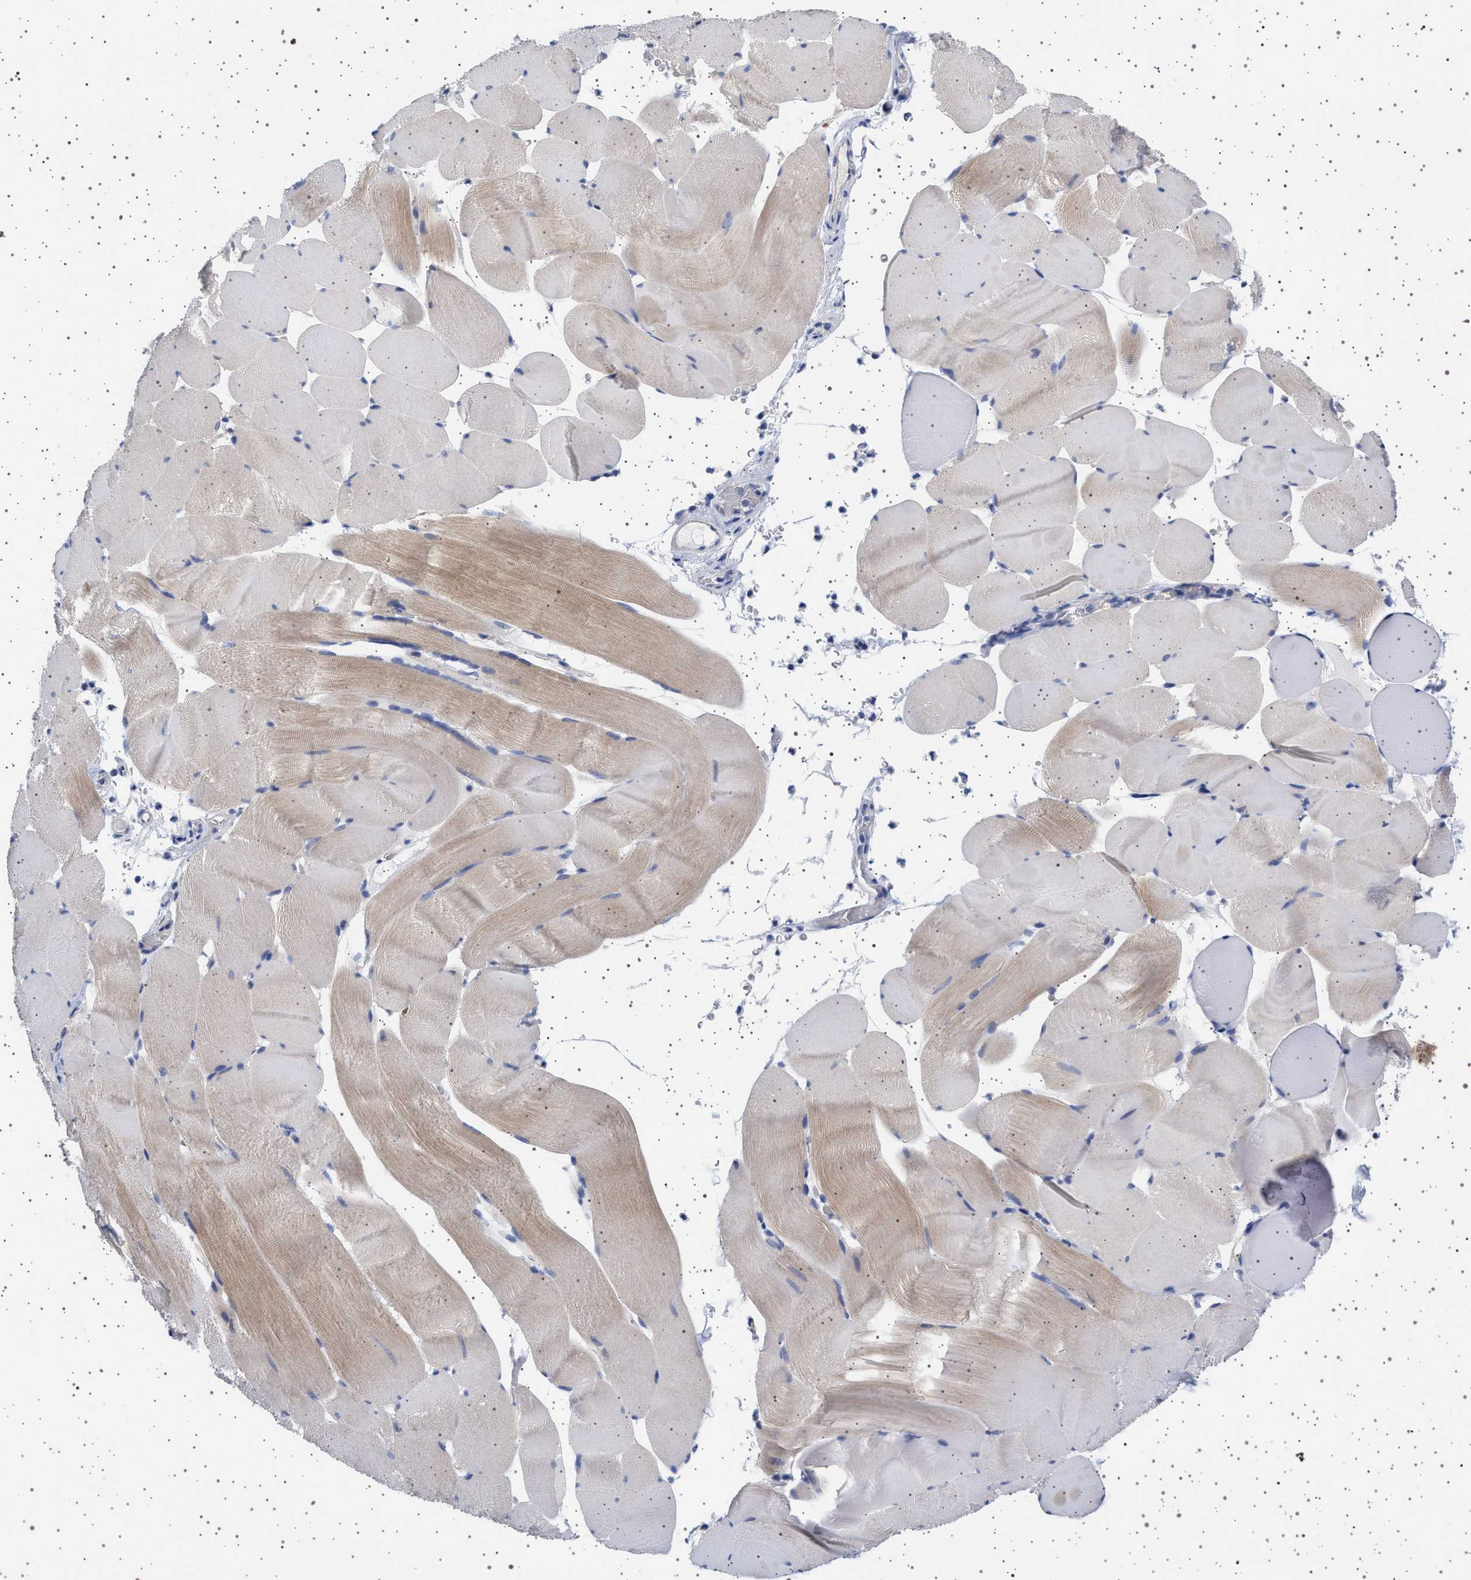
{"staining": {"intensity": "weak", "quantity": "25%-75%", "location": "cytoplasmic/membranous"}, "tissue": "skeletal muscle", "cell_type": "Myocytes", "image_type": "normal", "snomed": [{"axis": "morphology", "description": "Normal tissue, NOS"}, {"axis": "topography", "description": "Skeletal muscle"}], "caption": "A histopathology image showing weak cytoplasmic/membranous staining in approximately 25%-75% of myocytes in benign skeletal muscle, as visualized by brown immunohistochemical staining.", "gene": "TRMT10B", "patient": {"sex": "male", "age": 62}}